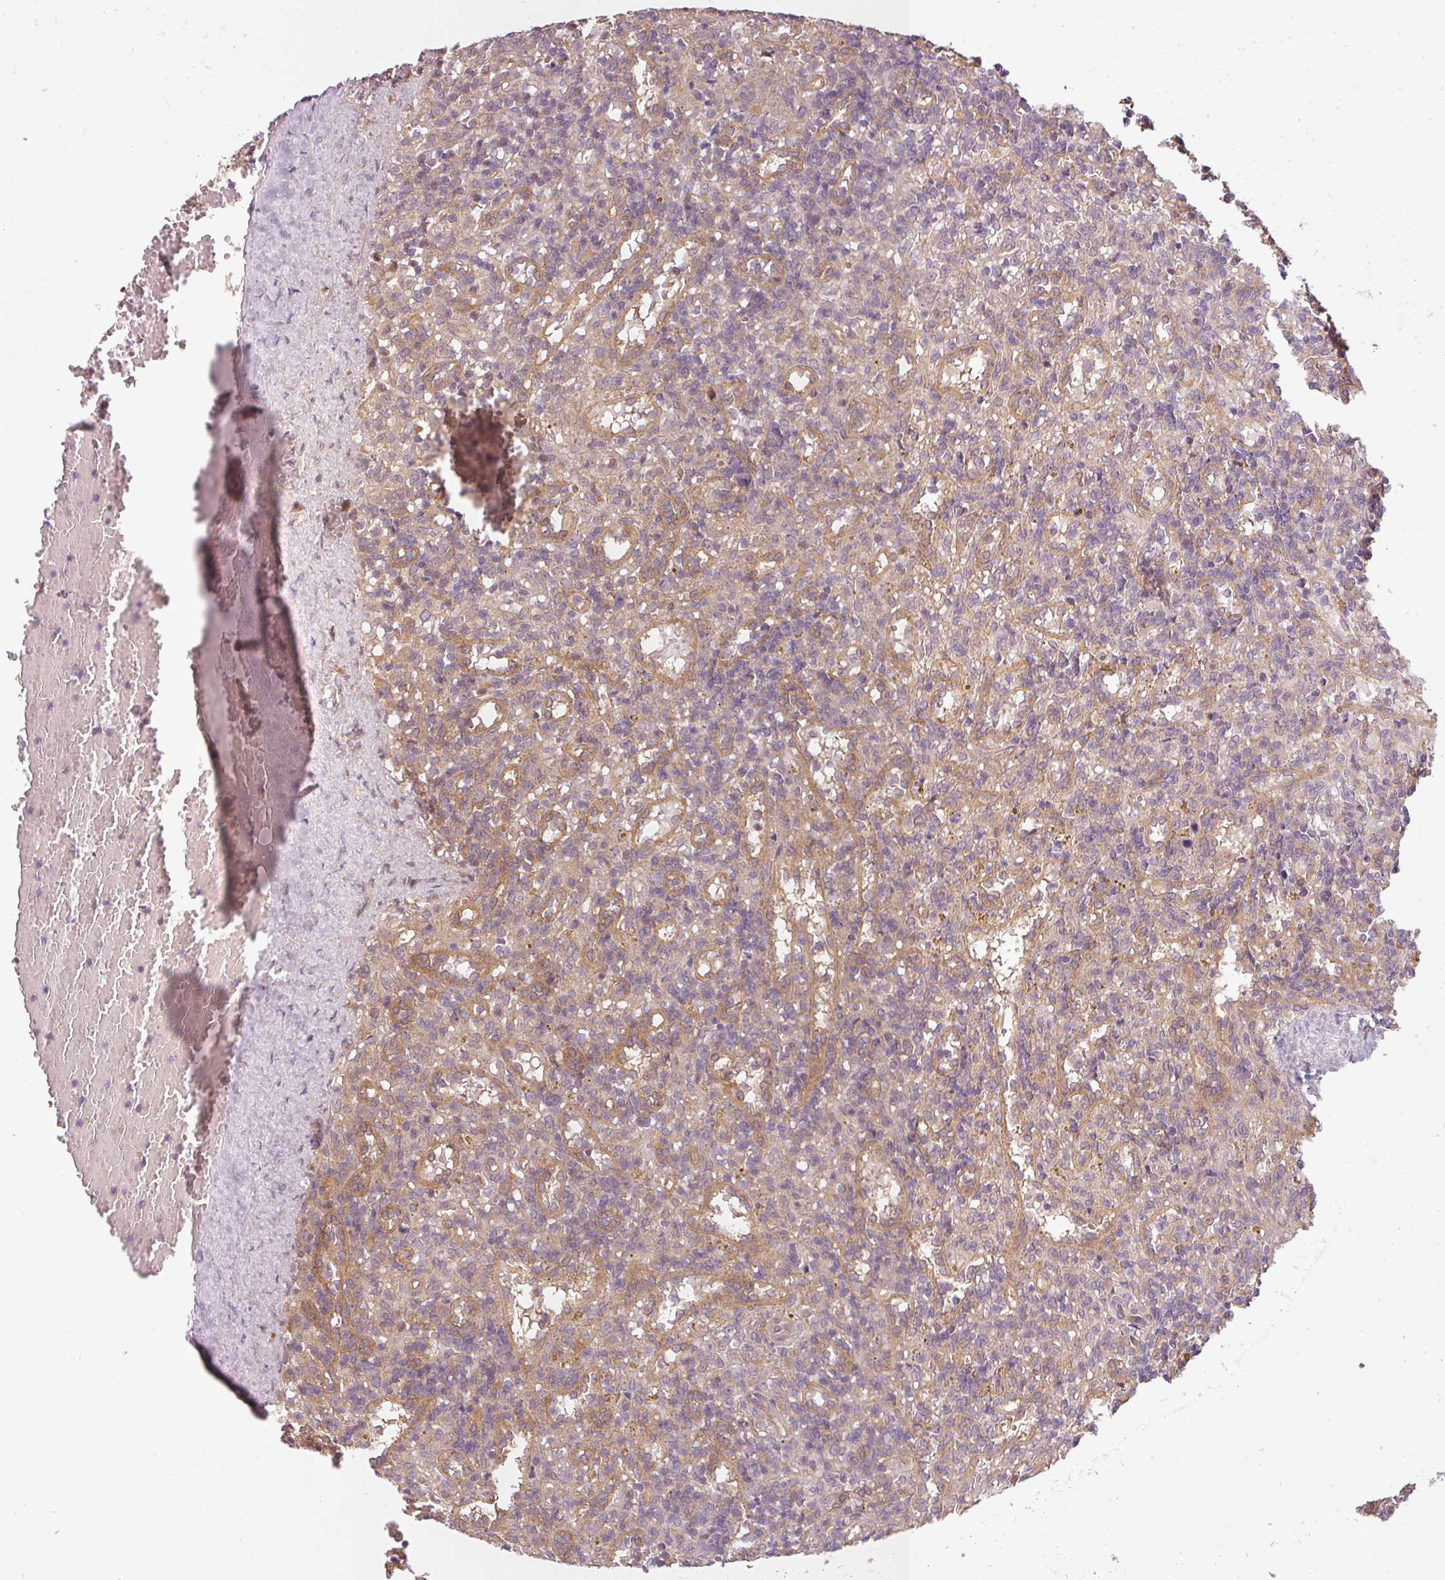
{"staining": {"intensity": "negative", "quantity": "none", "location": "none"}, "tissue": "lymphoma", "cell_type": "Tumor cells", "image_type": "cancer", "snomed": [{"axis": "morphology", "description": "Malignant lymphoma, non-Hodgkin's type, Low grade"}, {"axis": "topography", "description": "Spleen"}], "caption": "Immunohistochemistry (IHC) of human malignant lymphoma, non-Hodgkin's type (low-grade) demonstrates no positivity in tumor cells.", "gene": "RNF31", "patient": {"sex": "male", "age": 67}}